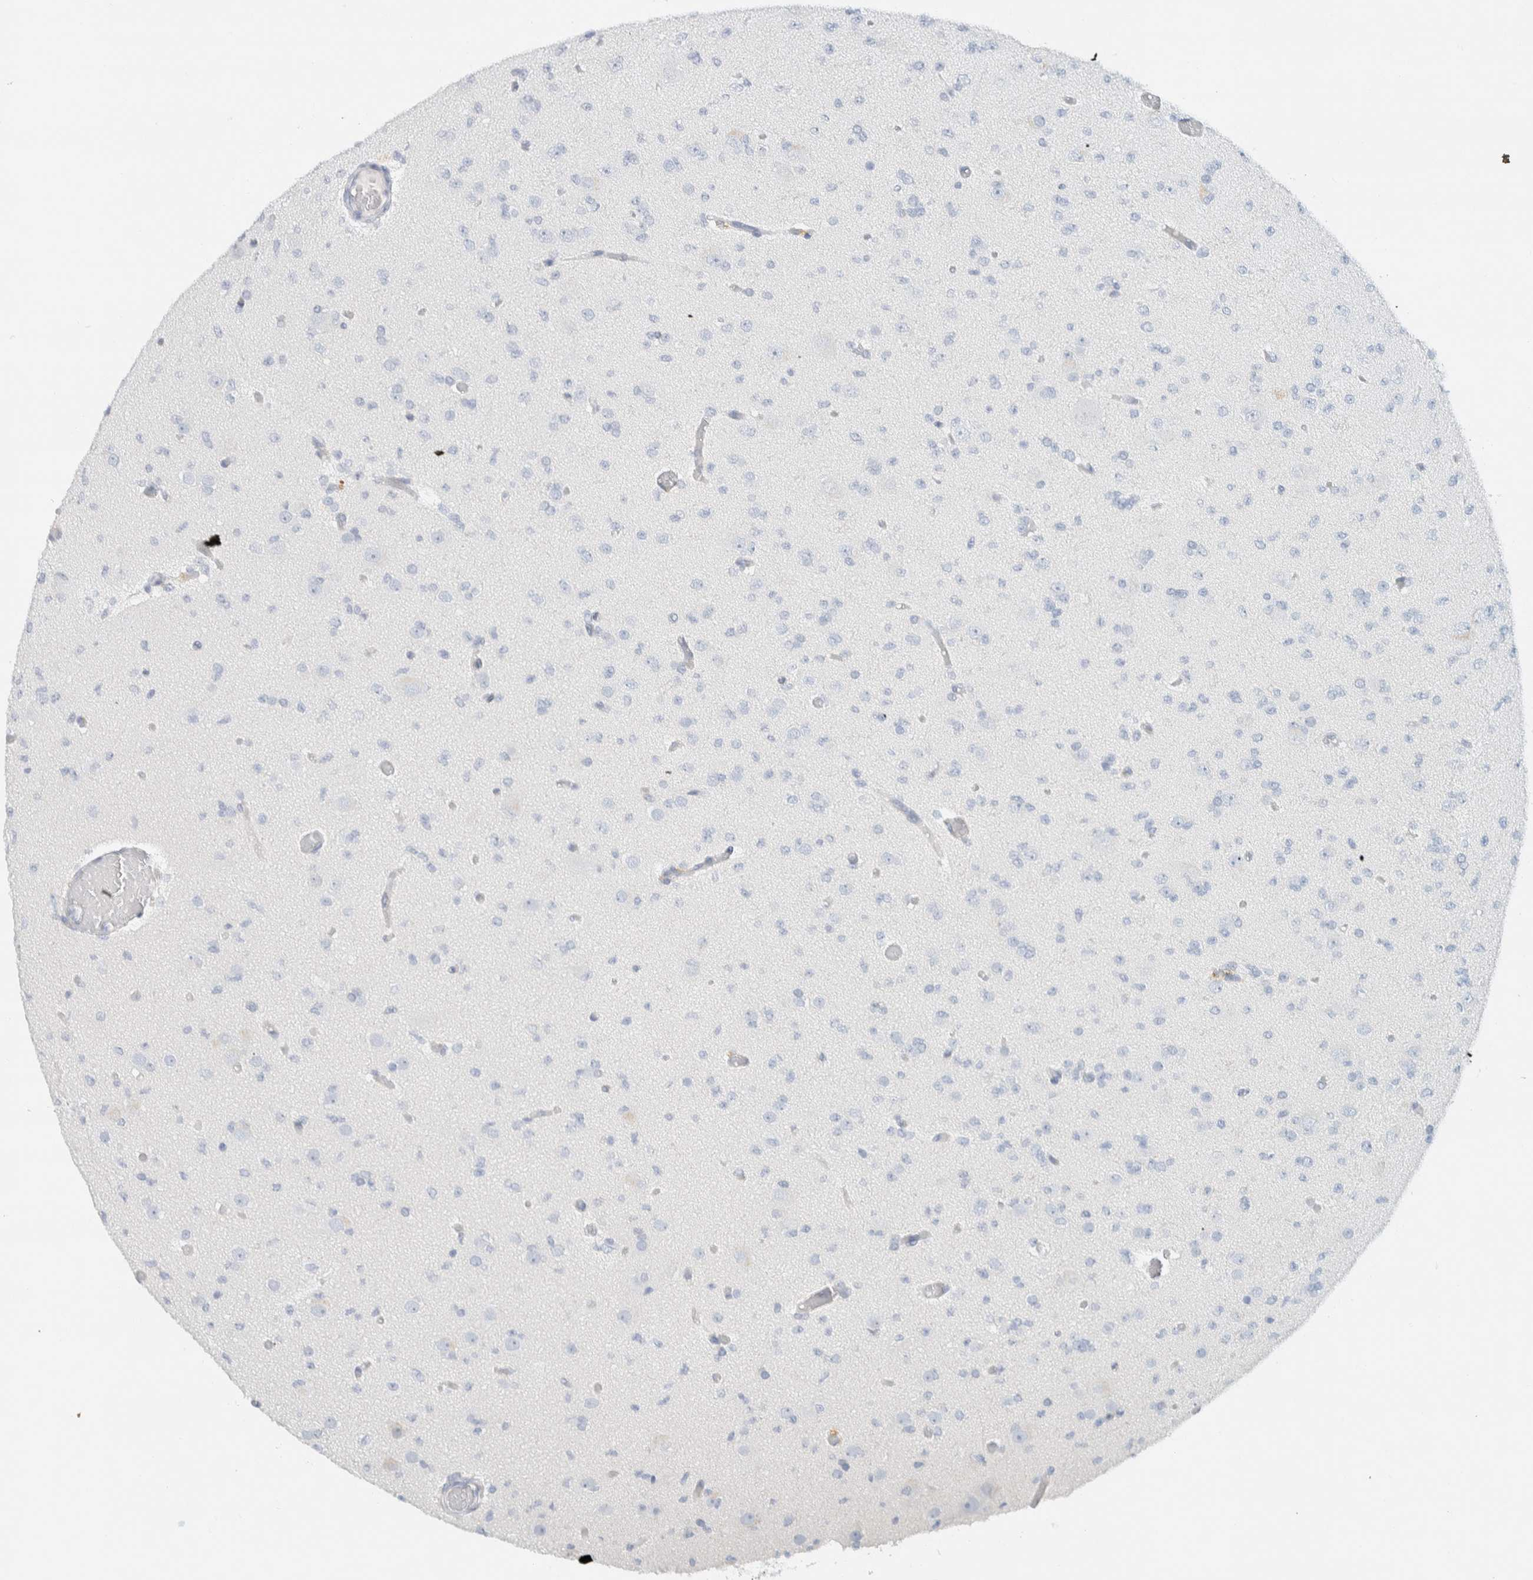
{"staining": {"intensity": "negative", "quantity": "none", "location": "none"}, "tissue": "glioma", "cell_type": "Tumor cells", "image_type": "cancer", "snomed": [{"axis": "morphology", "description": "Glioma, malignant, Low grade"}, {"axis": "topography", "description": "Brain"}], "caption": "Immunohistochemical staining of human malignant glioma (low-grade) shows no significant expression in tumor cells.", "gene": "ALOX12B", "patient": {"sex": "female", "age": 22}}